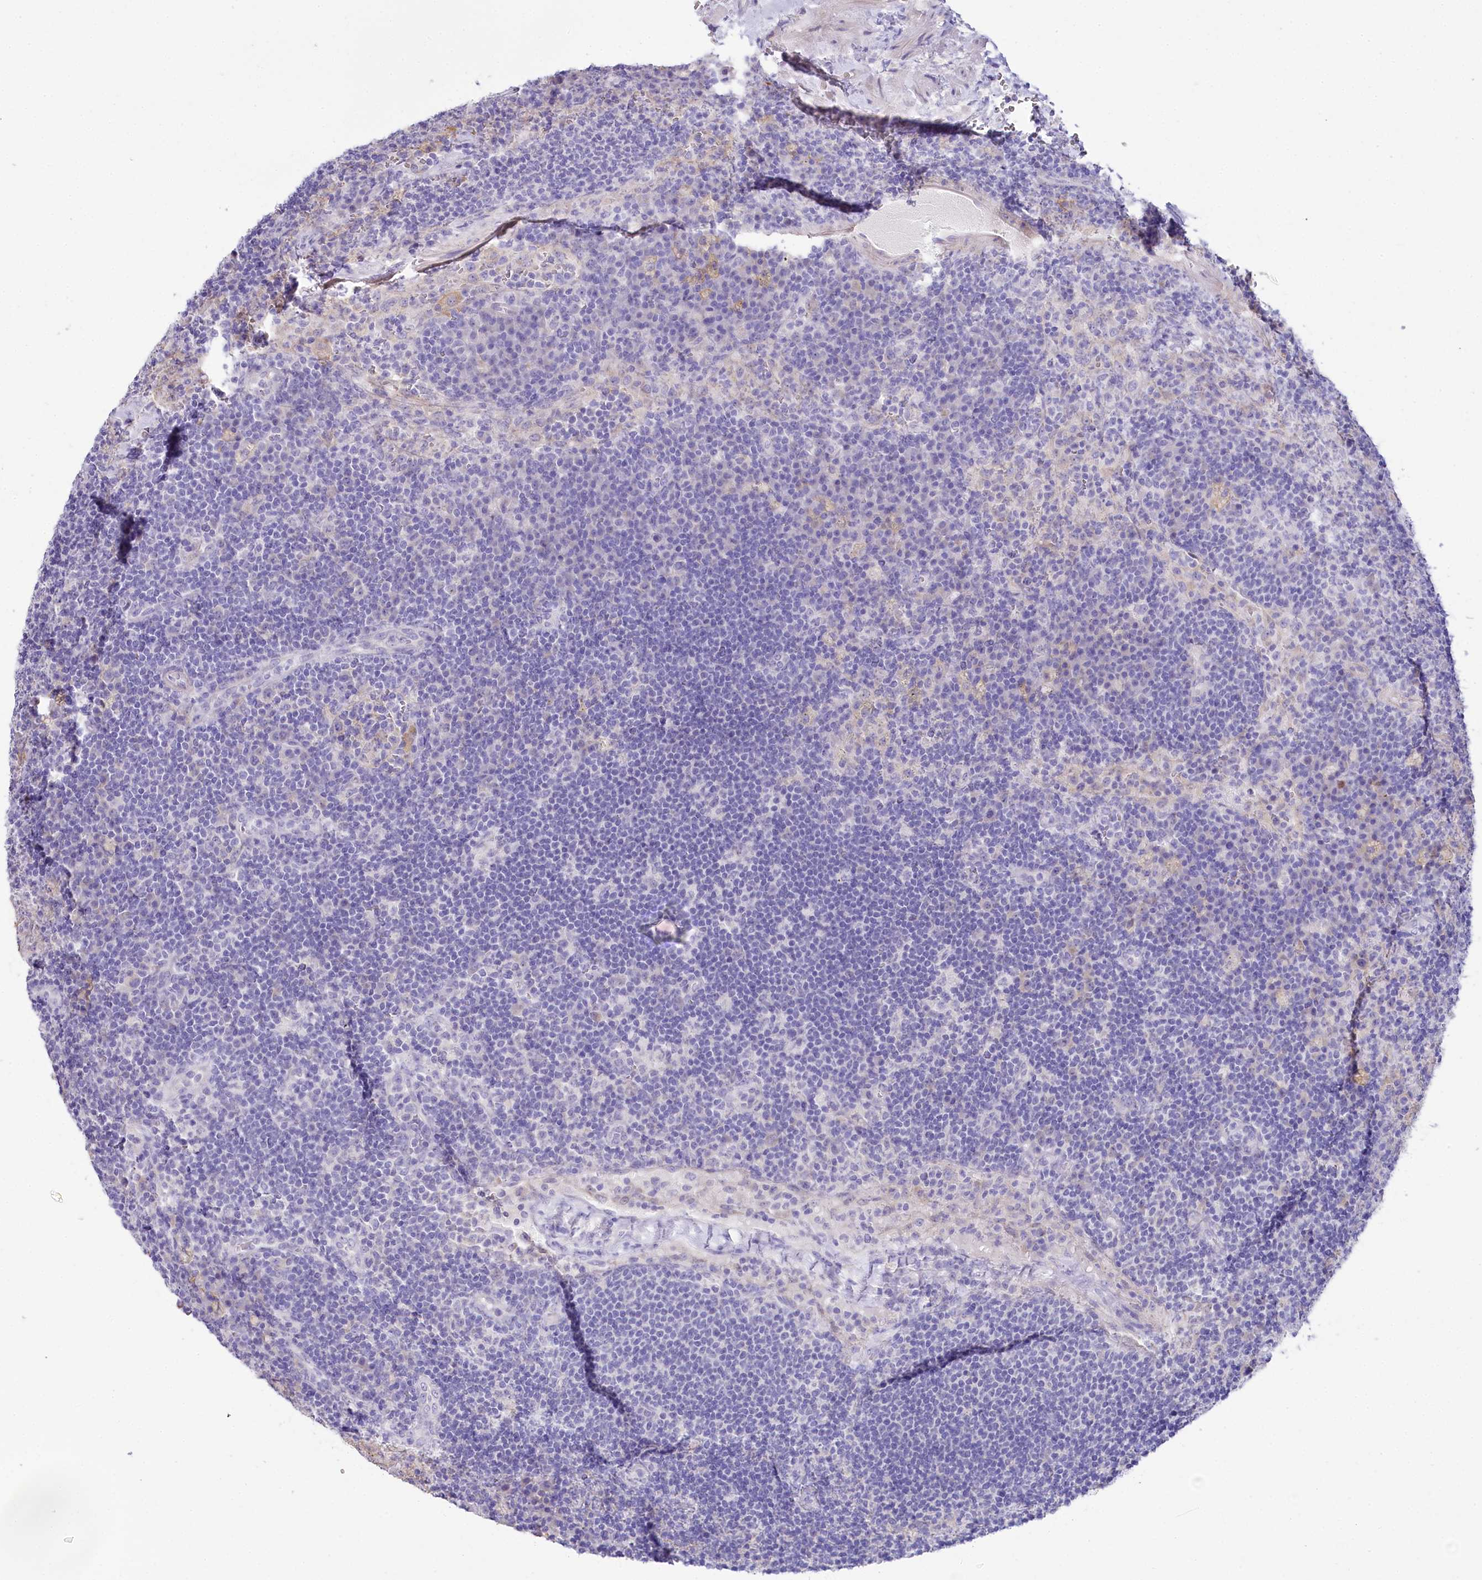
{"staining": {"intensity": "negative", "quantity": "none", "location": "none"}, "tissue": "lymph node", "cell_type": "Germinal center cells", "image_type": "normal", "snomed": [{"axis": "morphology", "description": "Normal tissue, NOS"}, {"axis": "topography", "description": "Lymph node"}], "caption": "Immunohistochemistry (IHC) of unremarkable lymph node shows no expression in germinal center cells. (DAB (3,3'-diaminobenzidine) immunohistochemistry, high magnification).", "gene": "MYOZ1", "patient": {"sex": "female", "age": 70}}